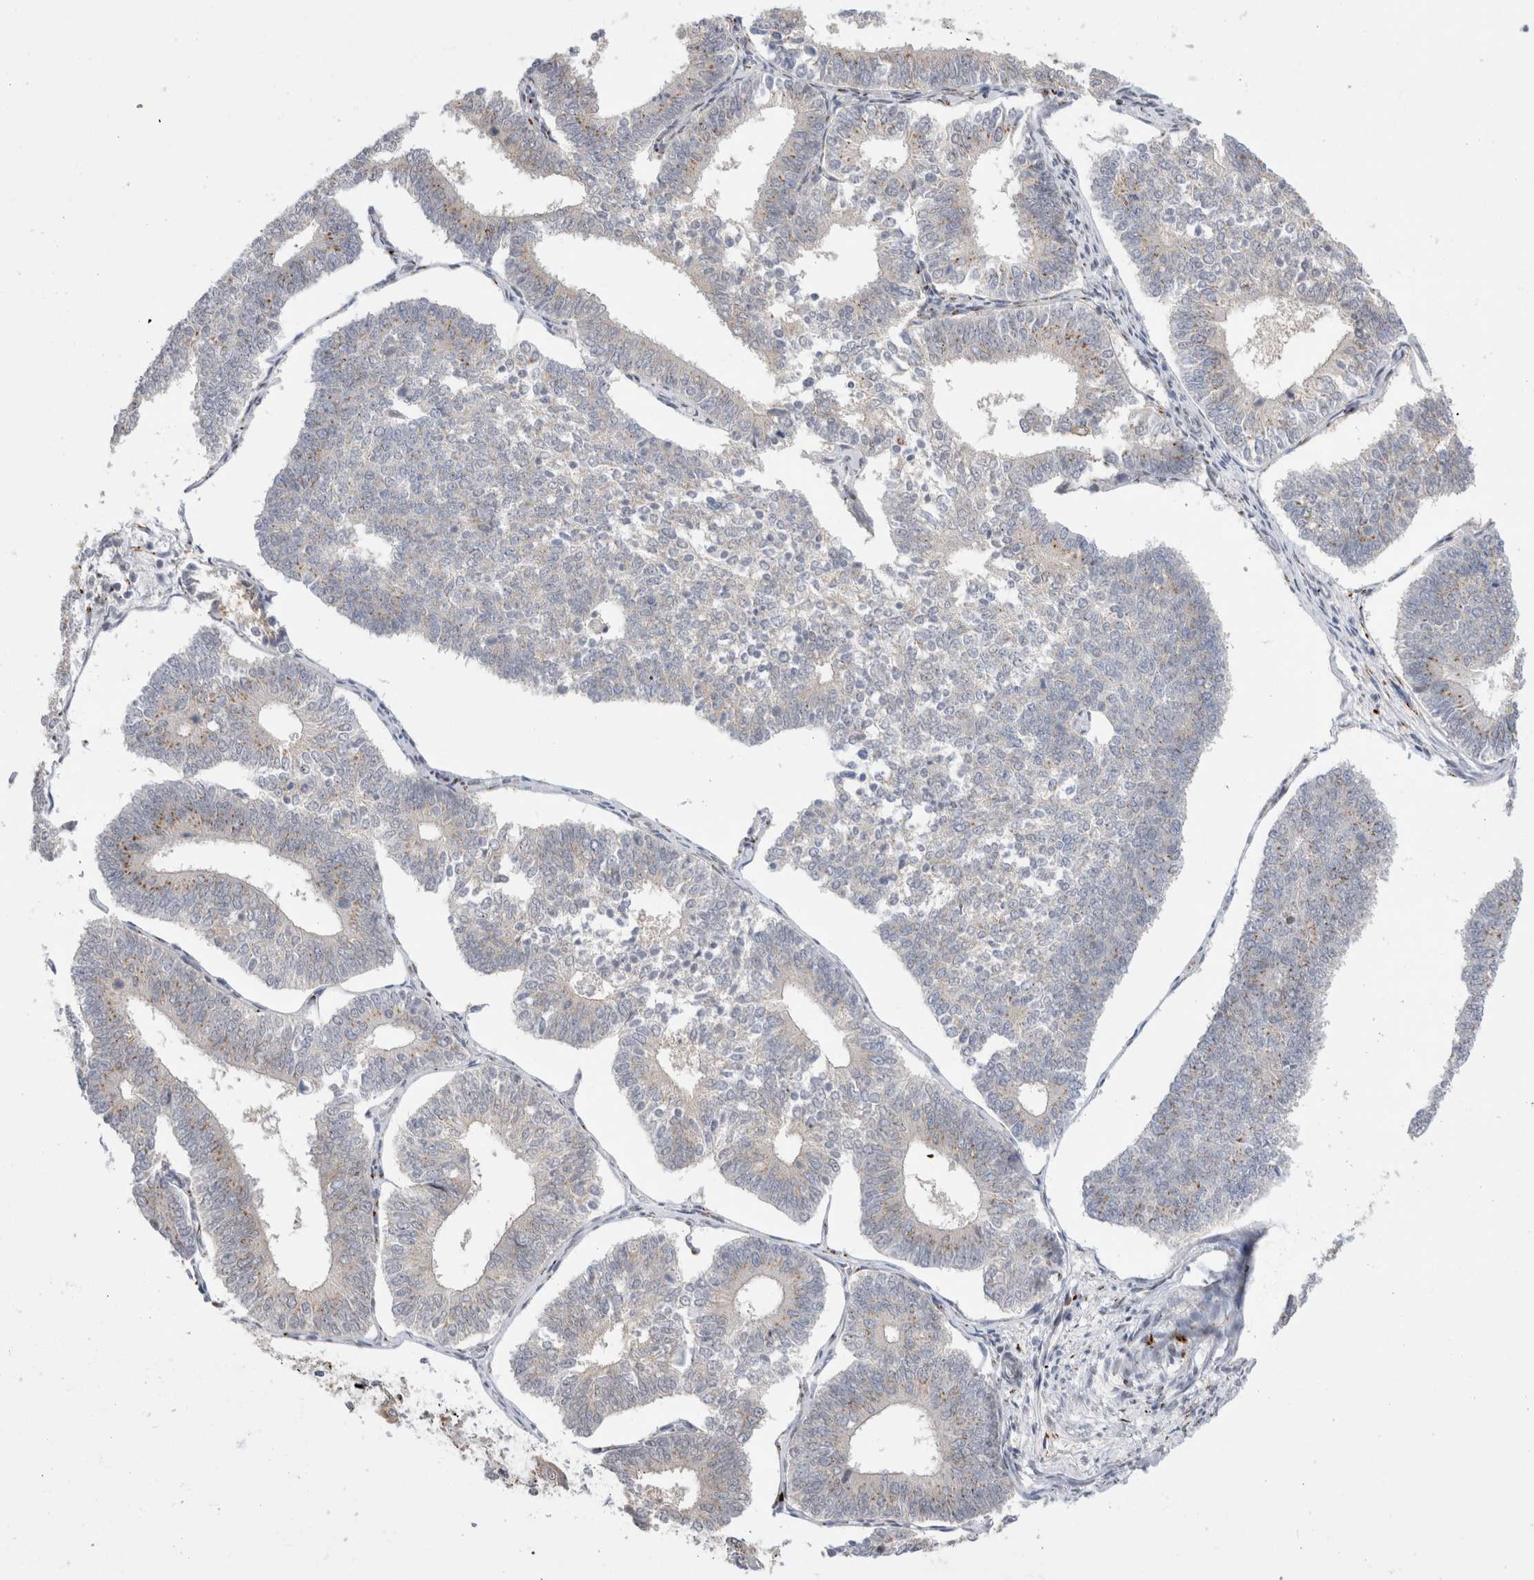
{"staining": {"intensity": "weak", "quantity": "<25%", "location": "cytoplasmic/membranous"}, "tissue": "endometrial cancer", "cell_type": "Tumor cells", "image_type": "cancer", "snomed": [{"axis": "morphology", "description": "Adenocarcinoma, NOS"}, {"axis": "topography", "description": "Endometrium"}], "caption": "A photomicrograph of human adenocarcinoma (endometrial) is negative for staining in tumor cells. (DAB immunohistochemistry, high magnification).", "gene": "VPS28", "patient": {"sex": "female", "age": 70}}